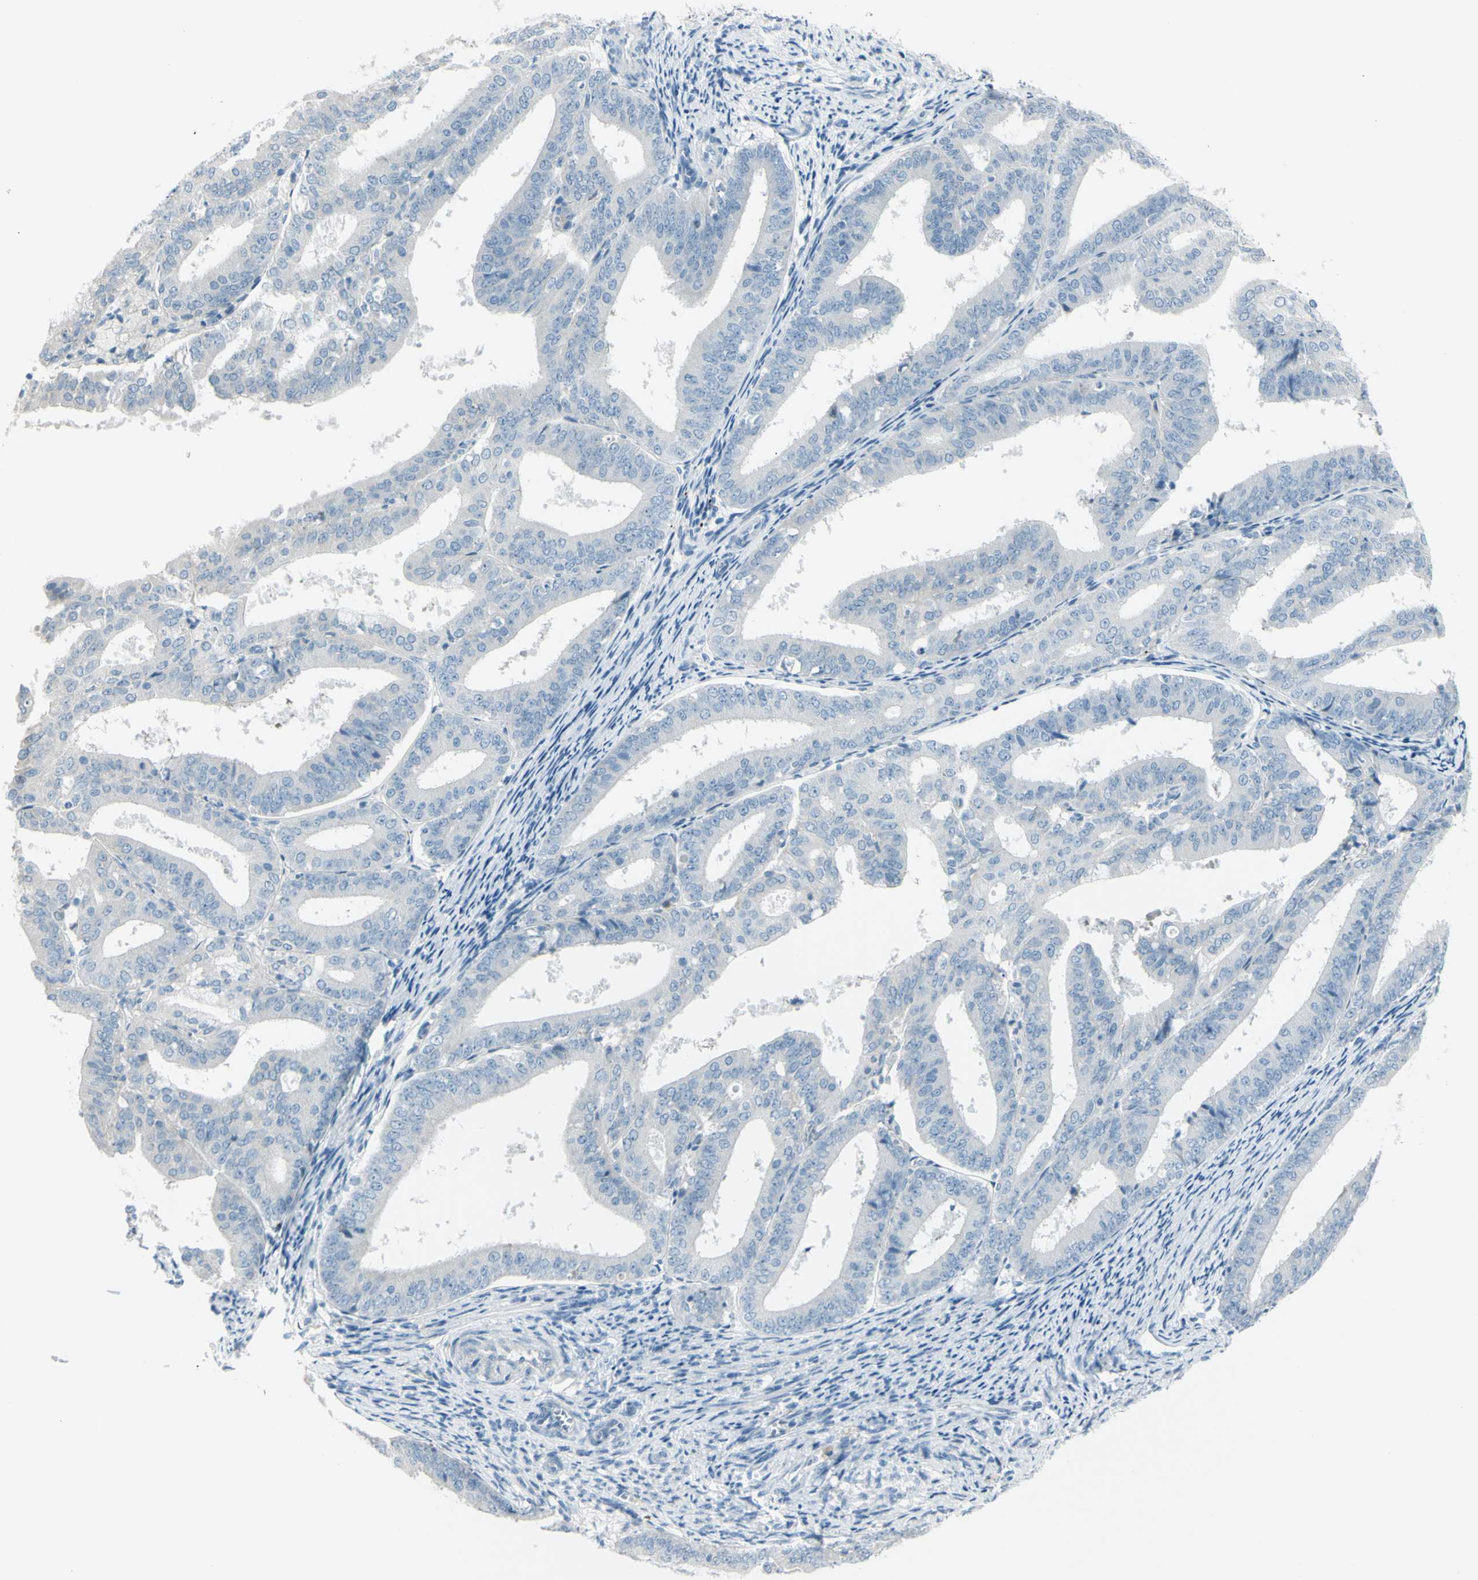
{"staining": {"intensity": "negative", "quantity": "none", "location": "none"}, "tissue": "endometrial cancer", "cell_type": "Tumor cells", "image_type": "cancer", "snomed": [{"axis": "morphology", "description": "Adenocarcinoma, NOS"}, {"axis": "topography", "description": "Endometrium"}], "caption": "A high-resolution image shows immunohistochemistry (IHC) staining of endometrial adenocarcinoma, which shows no significant positivity in tumor cells.", "gene": "GPR34", "patient": {"sex": "female", "age": 63}}